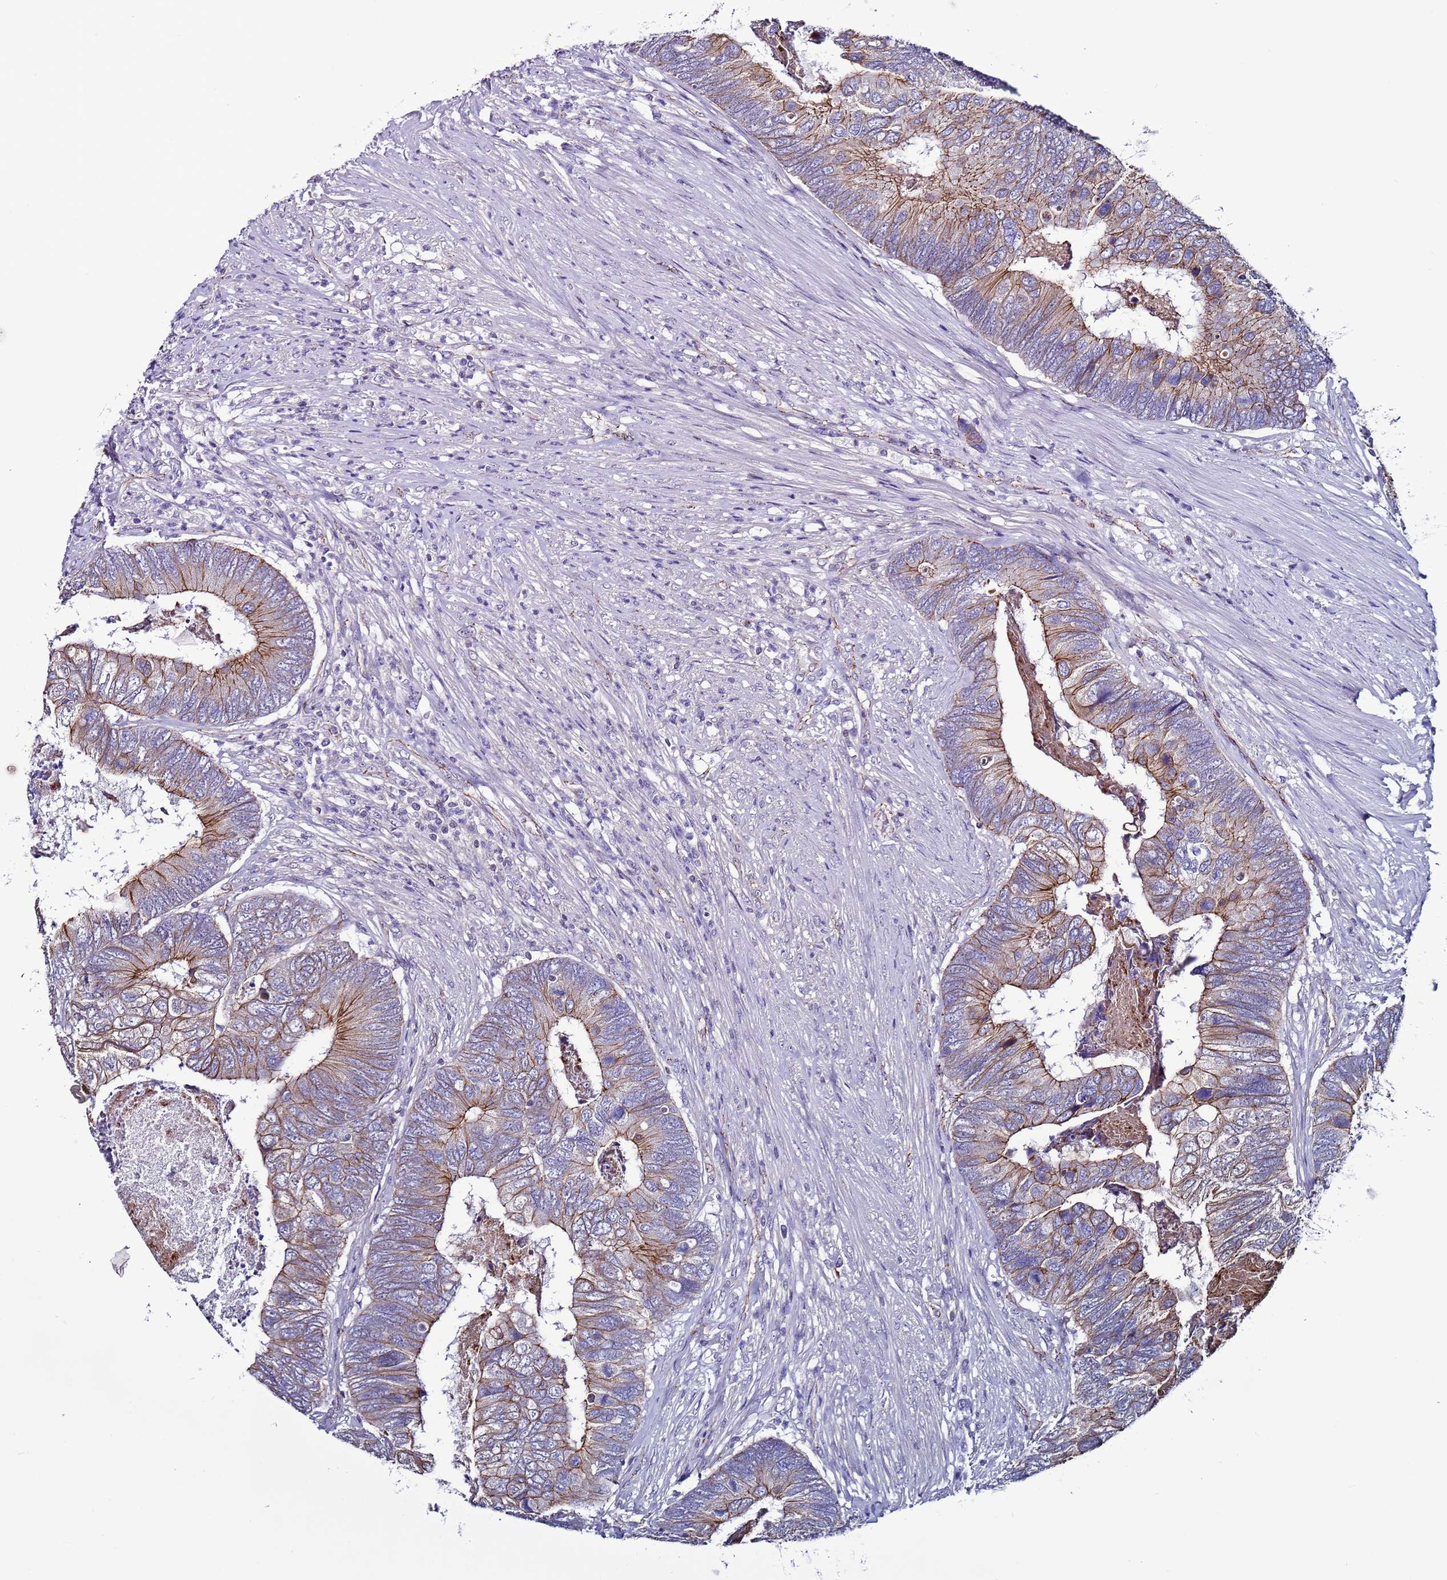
{"staining": {"intensity": "moderate", "quantity": "<25%", "location": "cytoplasmic/membranous"}, "tissue": "colorectal cancer", "cell_type": "Tumor cells", "image_type": "cancer", "snomed": [{"axis": "morphology", "description": "Adenocarcinoma, NOS"}, {"axis": "topography", "description": "Colon"}], "caption": "Protein staining exhibits moderate cytoplasmic/membranous staining in about <25% of tumor cells in colorectal cancer.", "gene": "TENM3", "patient": {"sex": "female", "age": 67}}